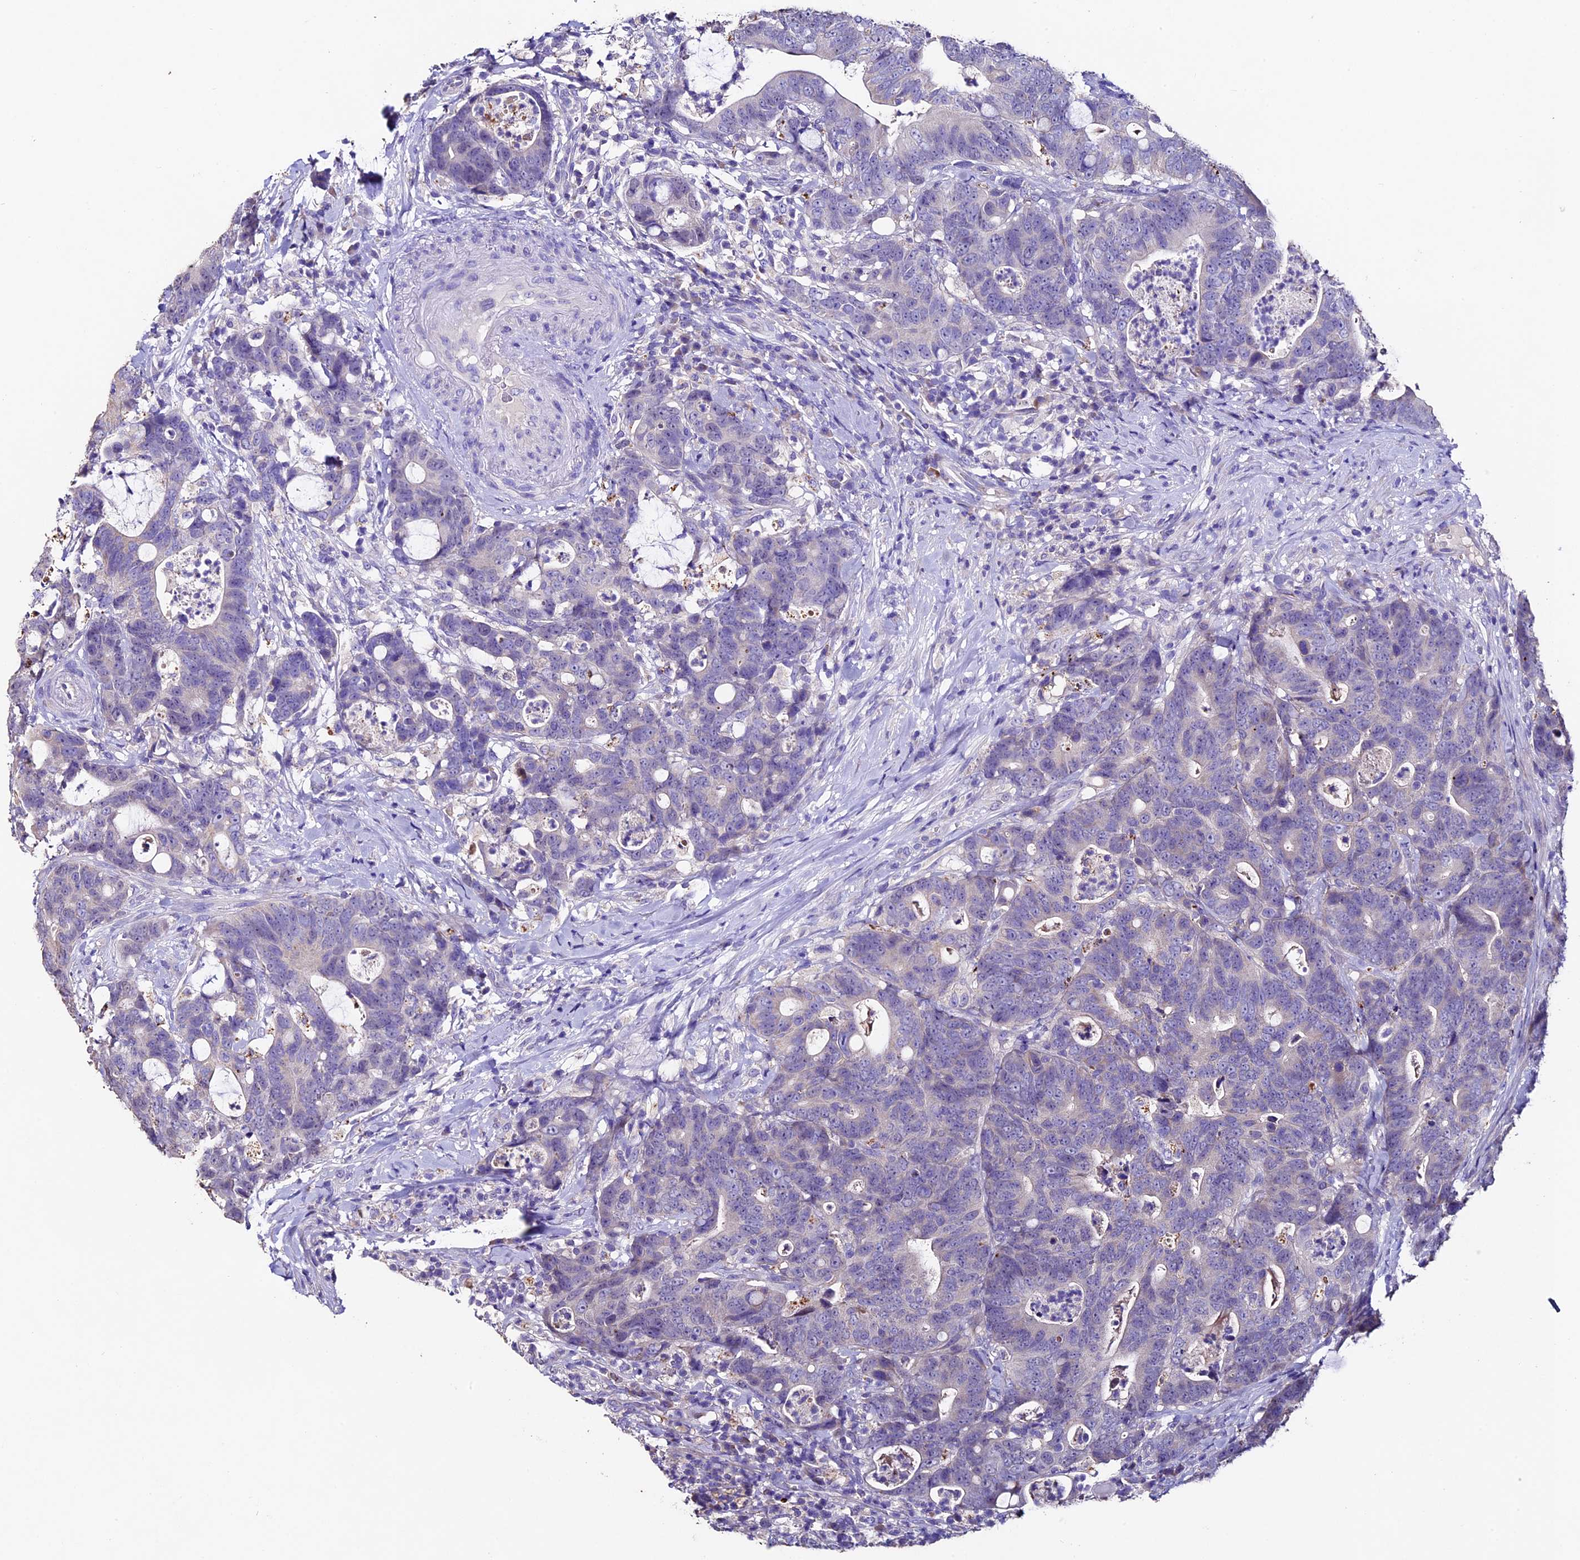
{"staining": {"intensity": "weak", "quantity": "<25%", "location": "cytoplasmic/membranous"}, "tissue": "colorectal cancer", "cell_type": "Tumor cells", "image_type": "cancer", "snomed": [{"axis": "morphology", "description": "Adenocarcinoma, NOS"}, {"axis": "topography", "description": "Colon"}], "caption": "Photomicrograph shows no significant protein staining in tumor cells of adenocarcinoma (colorectal).", "gene": "FBXW9", "patient": {"sex": "female", "age": 82}}